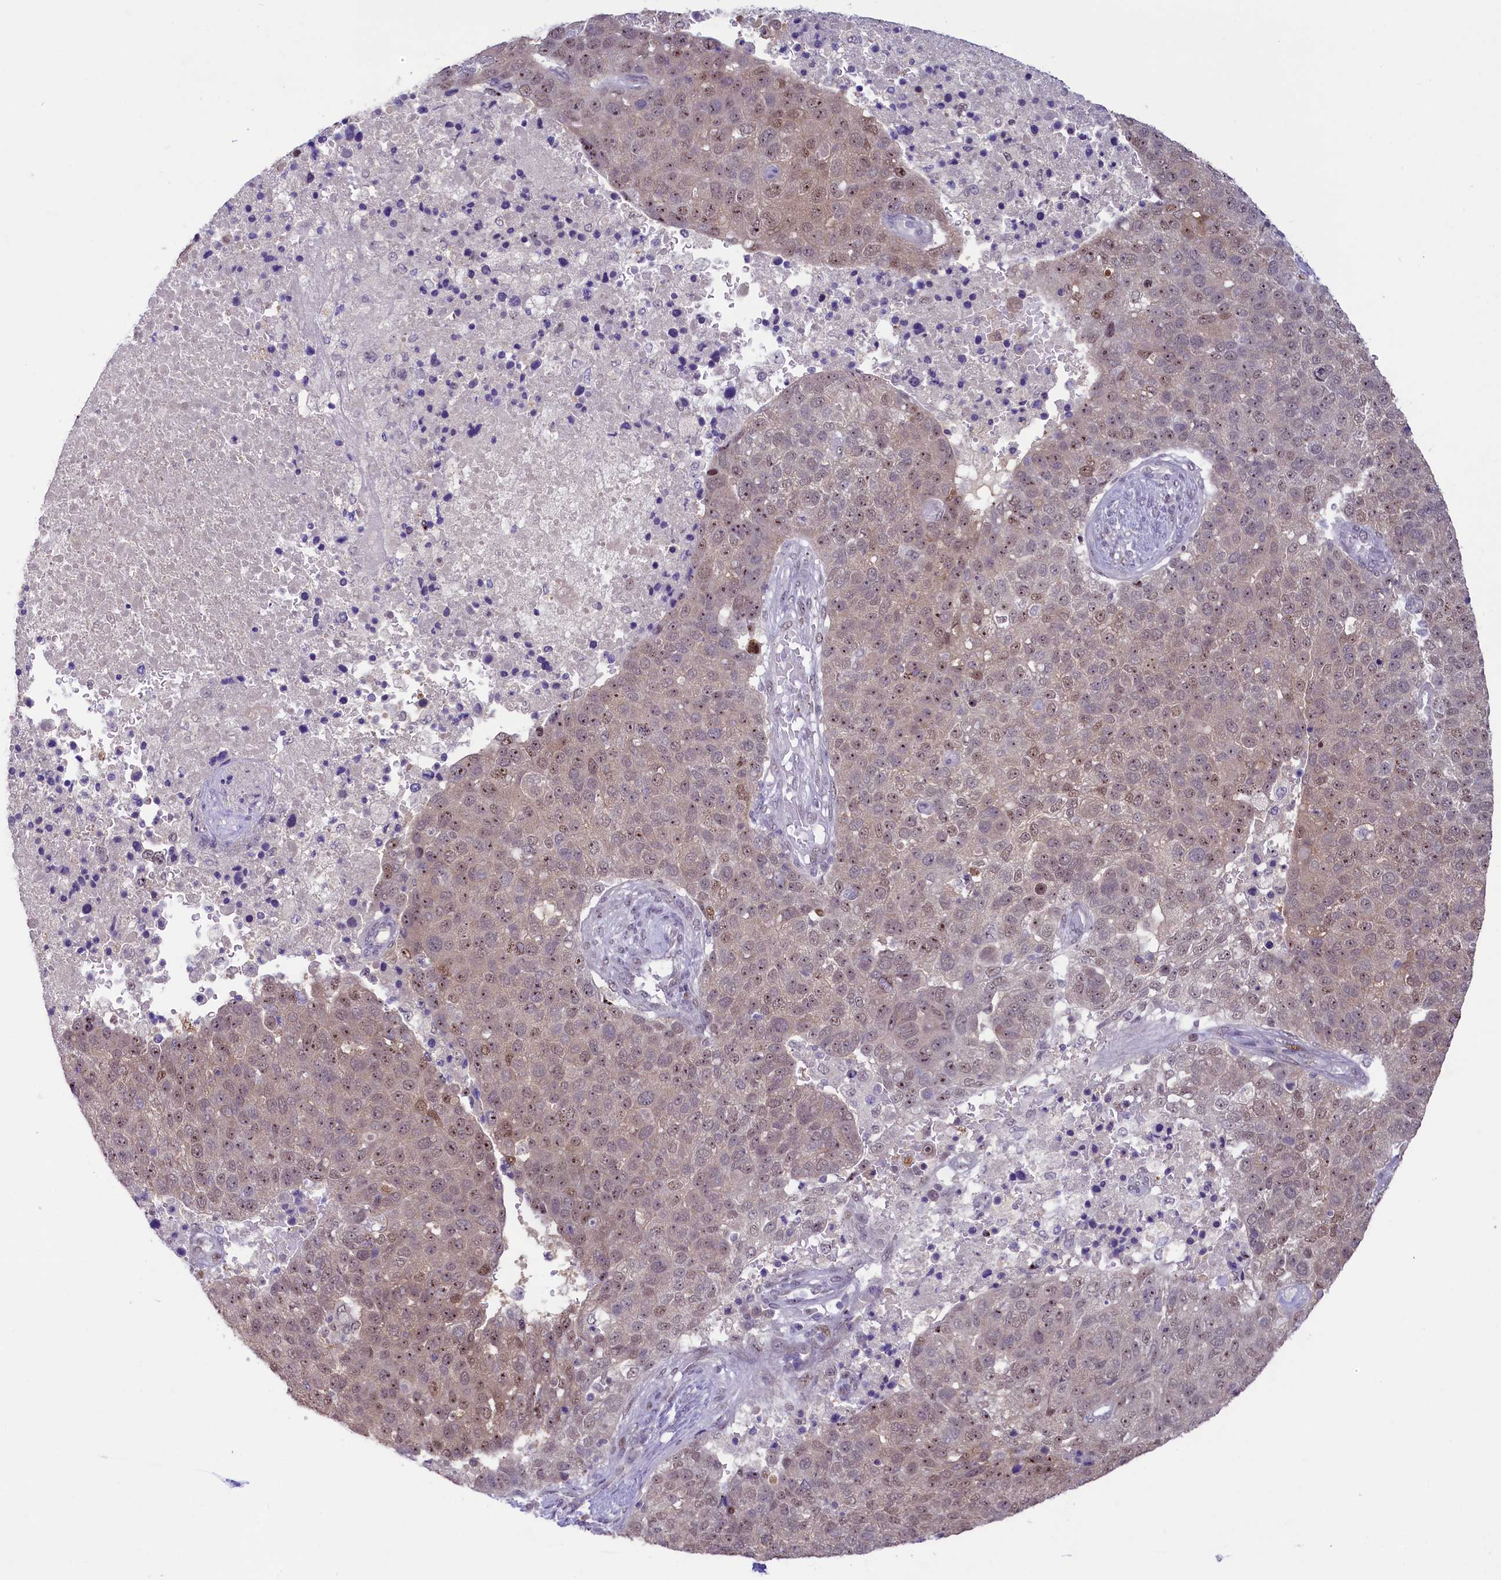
{"staining": {"intensity": "moderate", "quantity": "25%-75%", "location": "nuclear"}, "tissue": "pancreatic cancer", "cell_type": "Tumor cells", "image_type": "cancer", "snomed": [{"axis": "morphology", "description": "Adenocarcinoma, NOS"}, {"axis": "topography", "description": "Pancreas"}], "caption": "Human adenocarcinoma (pancreatic) stained with a protein marker demonstrates moderate staining in tumor cells.", "gene": "ANKS3", "patient": {"sex": "female", "age": 61}}